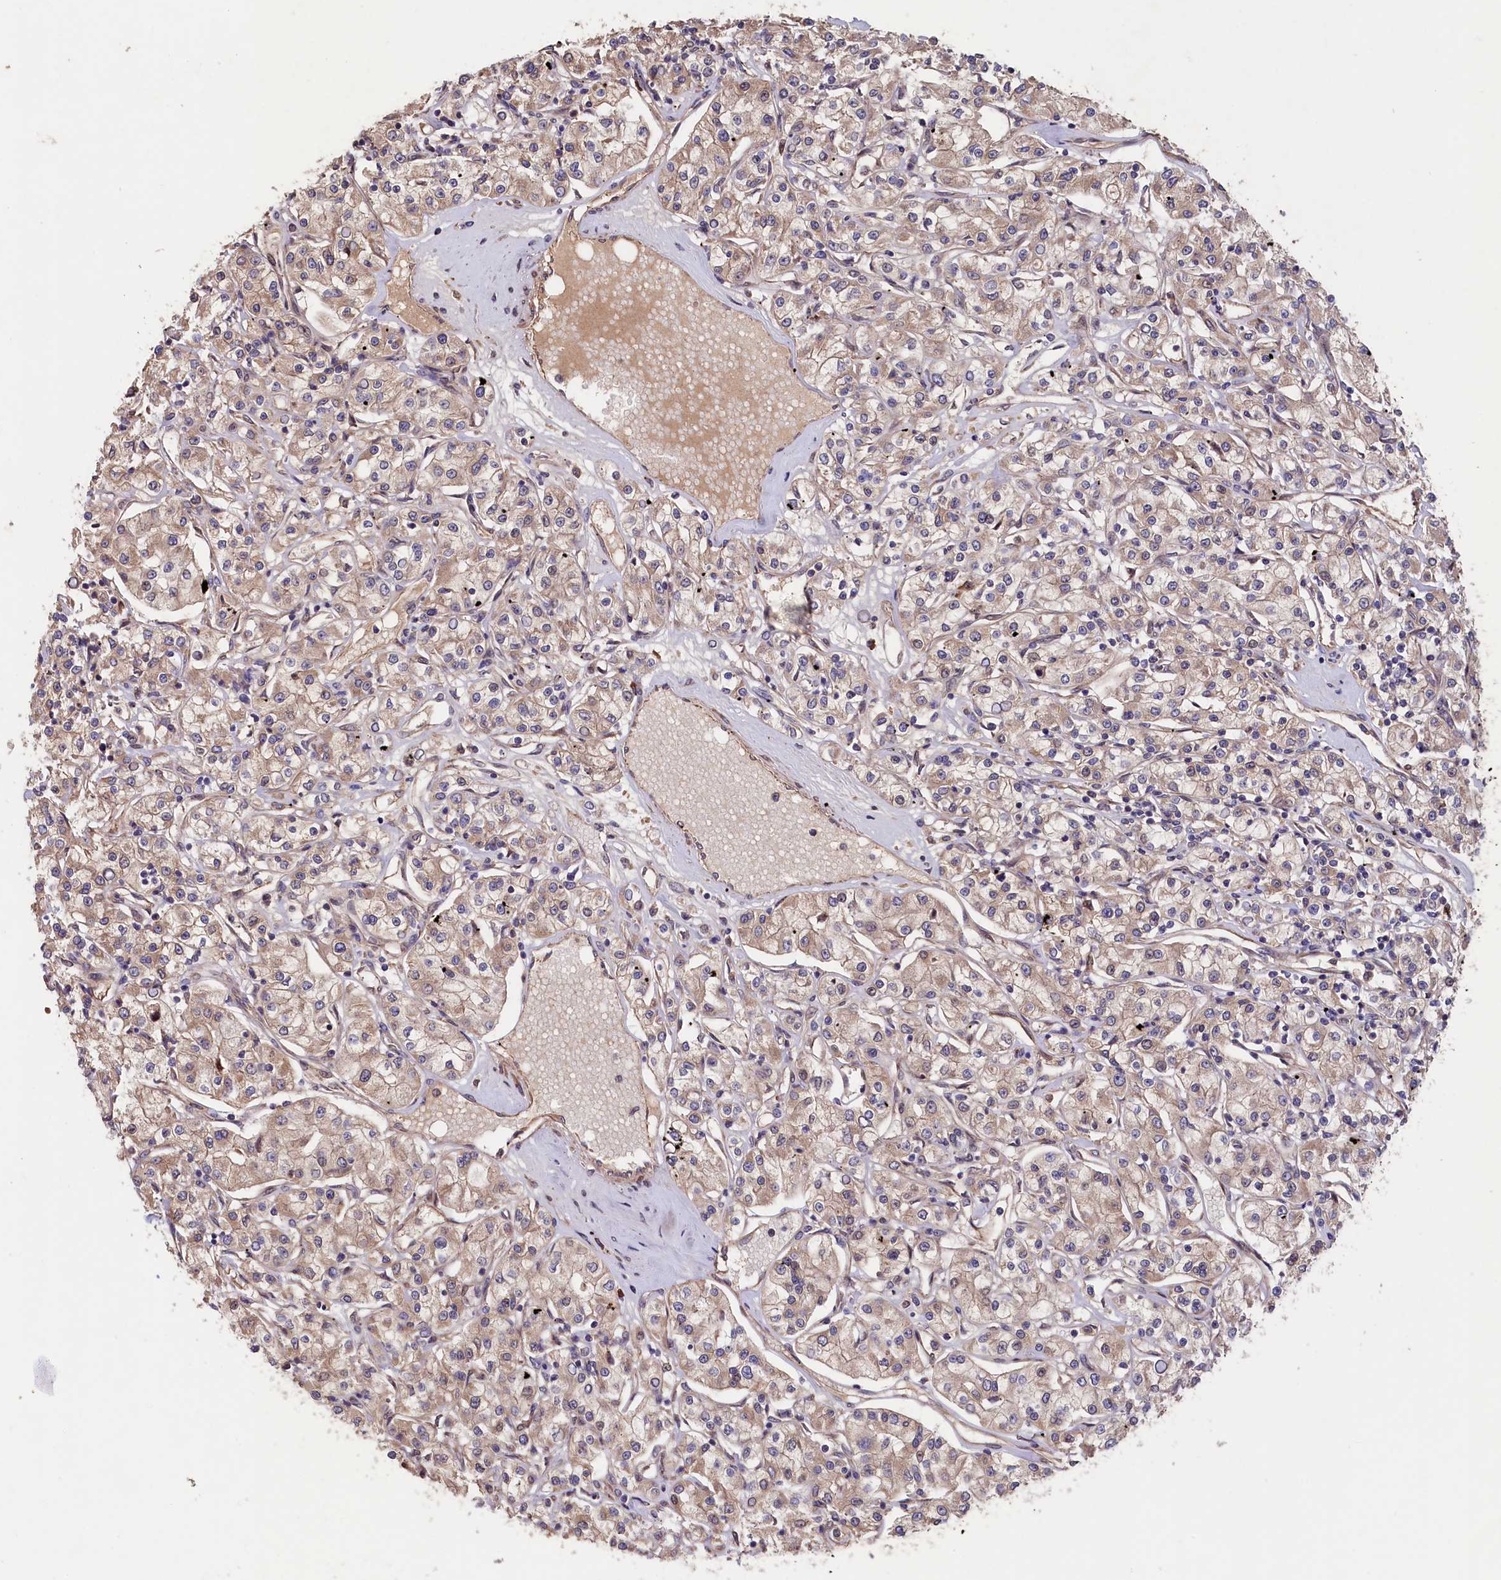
{"staining": {"intensity": "weak", "quantity": ">75%", "location": "cytoplasmic/membranous"}, "tissue": "renal cancer", "cell_type": "Tumor cells", "image_type": "cancer", "snomed": [{"axis": "morphology", "description": "Adenocarcinoma, NOS"}, {"axis": "topography", "description": "Kidney"}], "caption": "A brown stain labels weak cytoplasmic/membranous positivity of a protein in human renal cancer (adenocarcinoma) tumor cells. (DAB (3,3'-diaminobenzidine) = brown stain, brightfield microscopy at high magnification).", "gene": "GREB1L", "patient": {"sex": "female", "age": 59}}